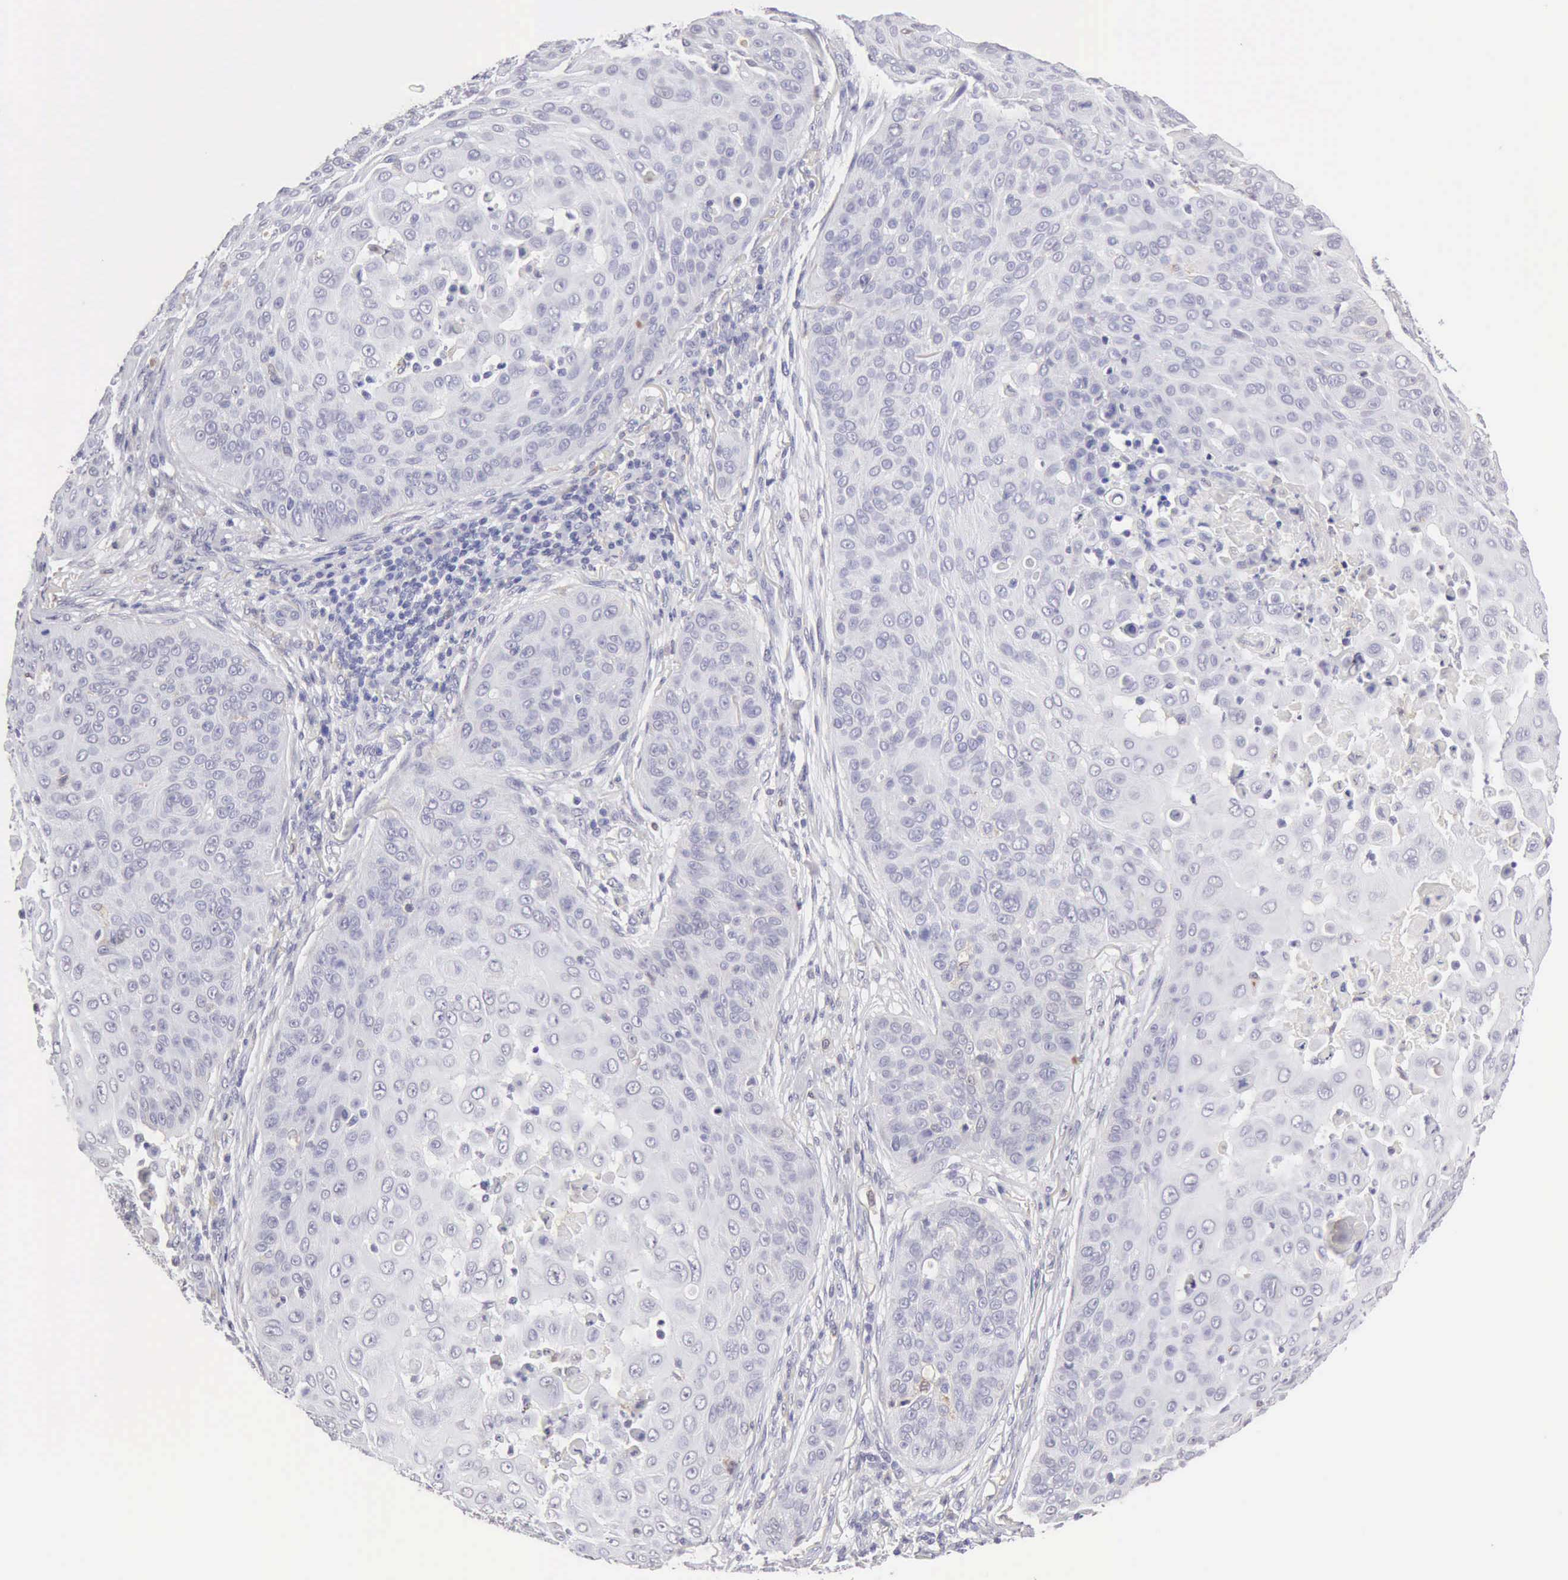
{"staining": {"intensity": "negative", "quantity": "none", "location": "none"}, "tissue": "skin cancer", "cell_type": "Tumor cells", "image_type": "cancer", "snomed": [{"axis": "morphology", "description": "Squamous cell carcinoma, NOS"}, {"axis": "topography", "description": "Skin"}], "caption": "IHC micrograph of squamous cell carcinoma (skin) stained for a protein (brown), which reveals no positivity in tumor cells.", "gene": "RNASE1", "patient": {"sex": "male", "age": 82}}